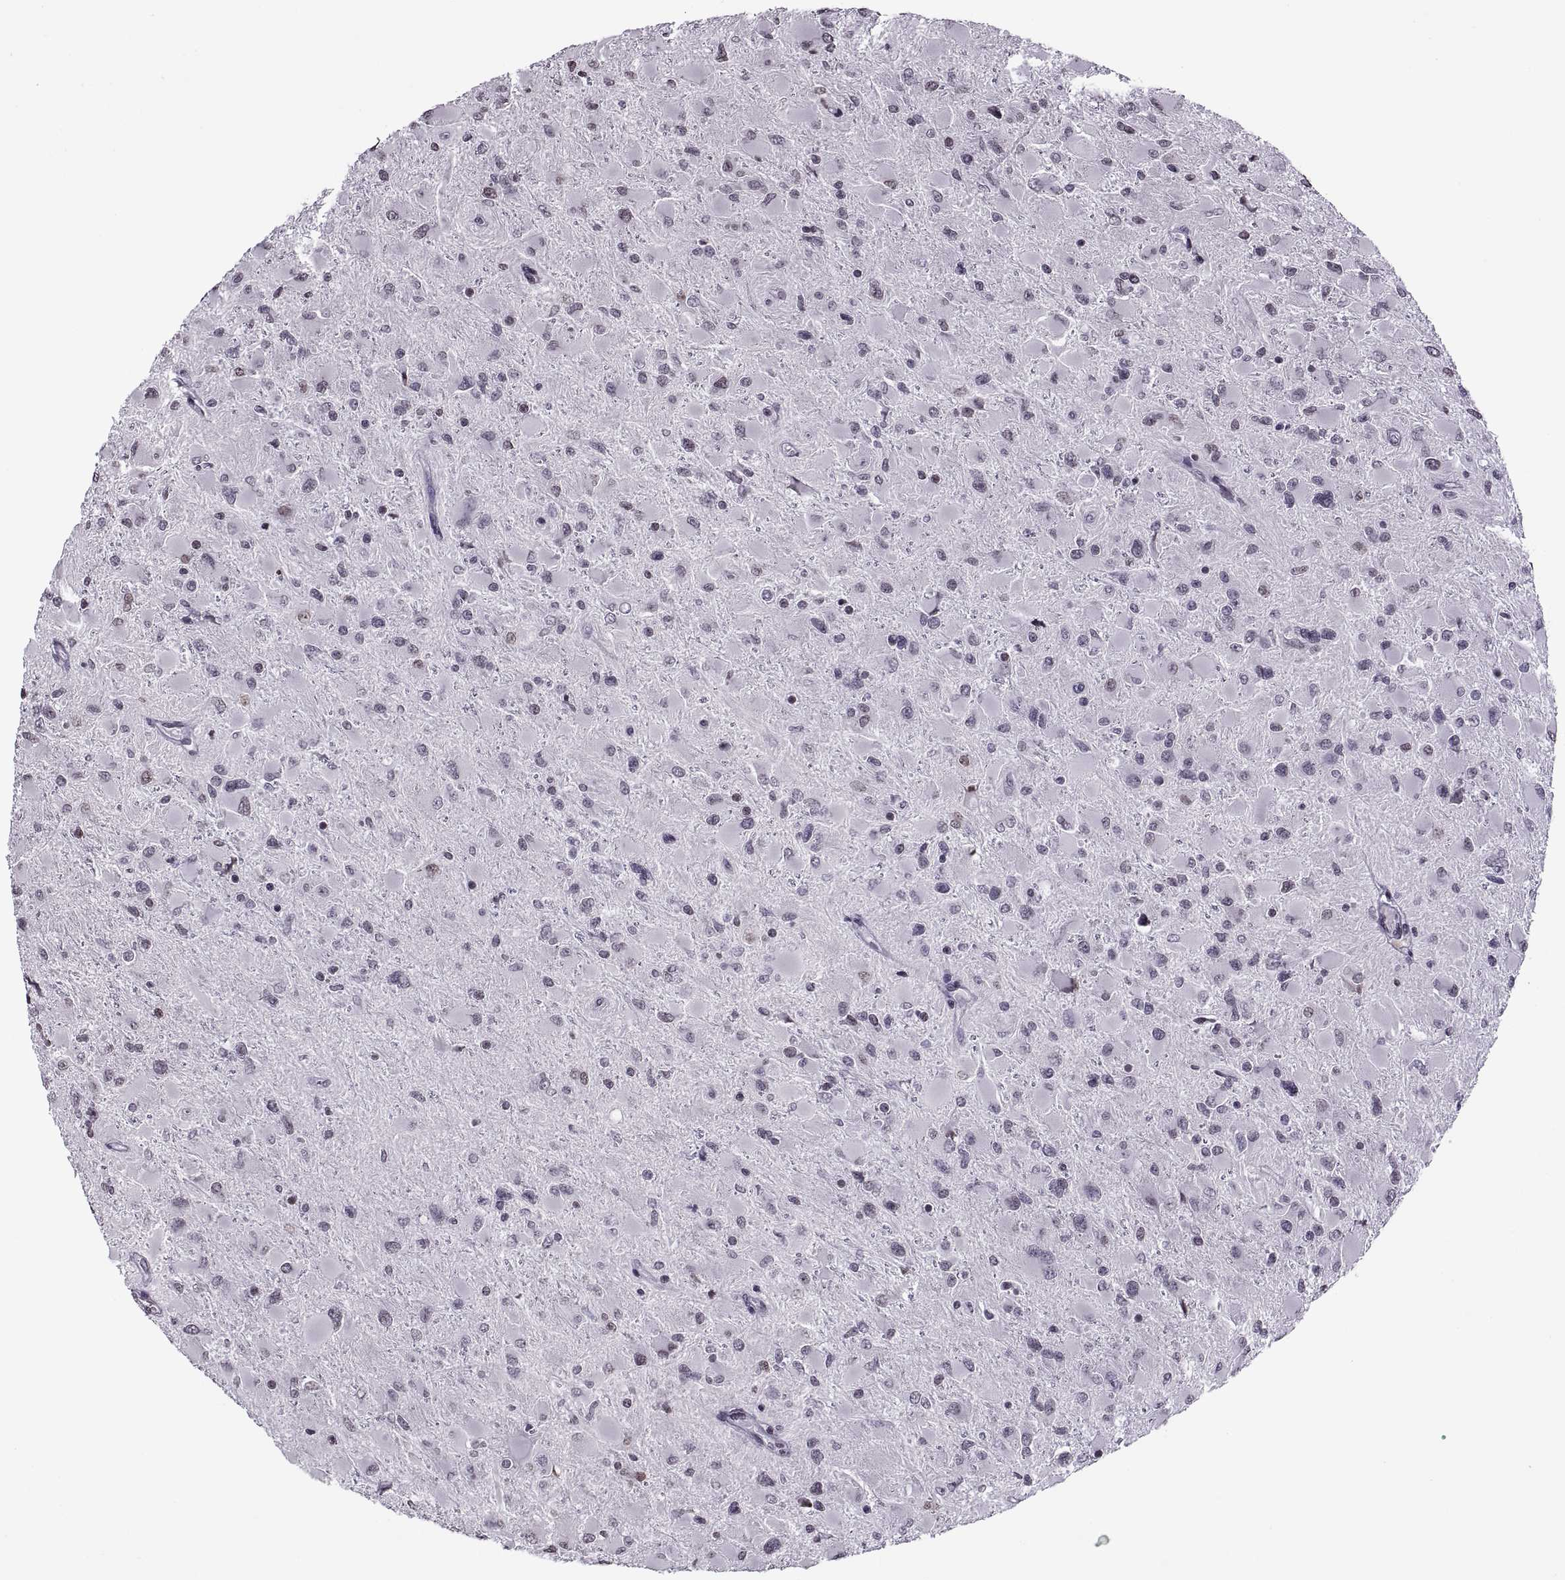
{"staining": {"intensity": "negative", "quantity": "none", "location": "none"}, "tissue": "glioma", "cell_type": "Tumor cells", "image_type": "cancer", "snomed": [{"axis": "morphology", "description": "Glioma, malignant, High grade"}, {"axis": "topography", "description": "Cerebral cortex"}], "caption": "Immunohistochemical staining of malignant glioma (high-grade) reveals no significant expression in tumor cells. (DAB immunohistochemistry (IHC) with hematoxylin counter stain).", "gene": "H1-8", "patient": {"sex": "female", "age": 36}}